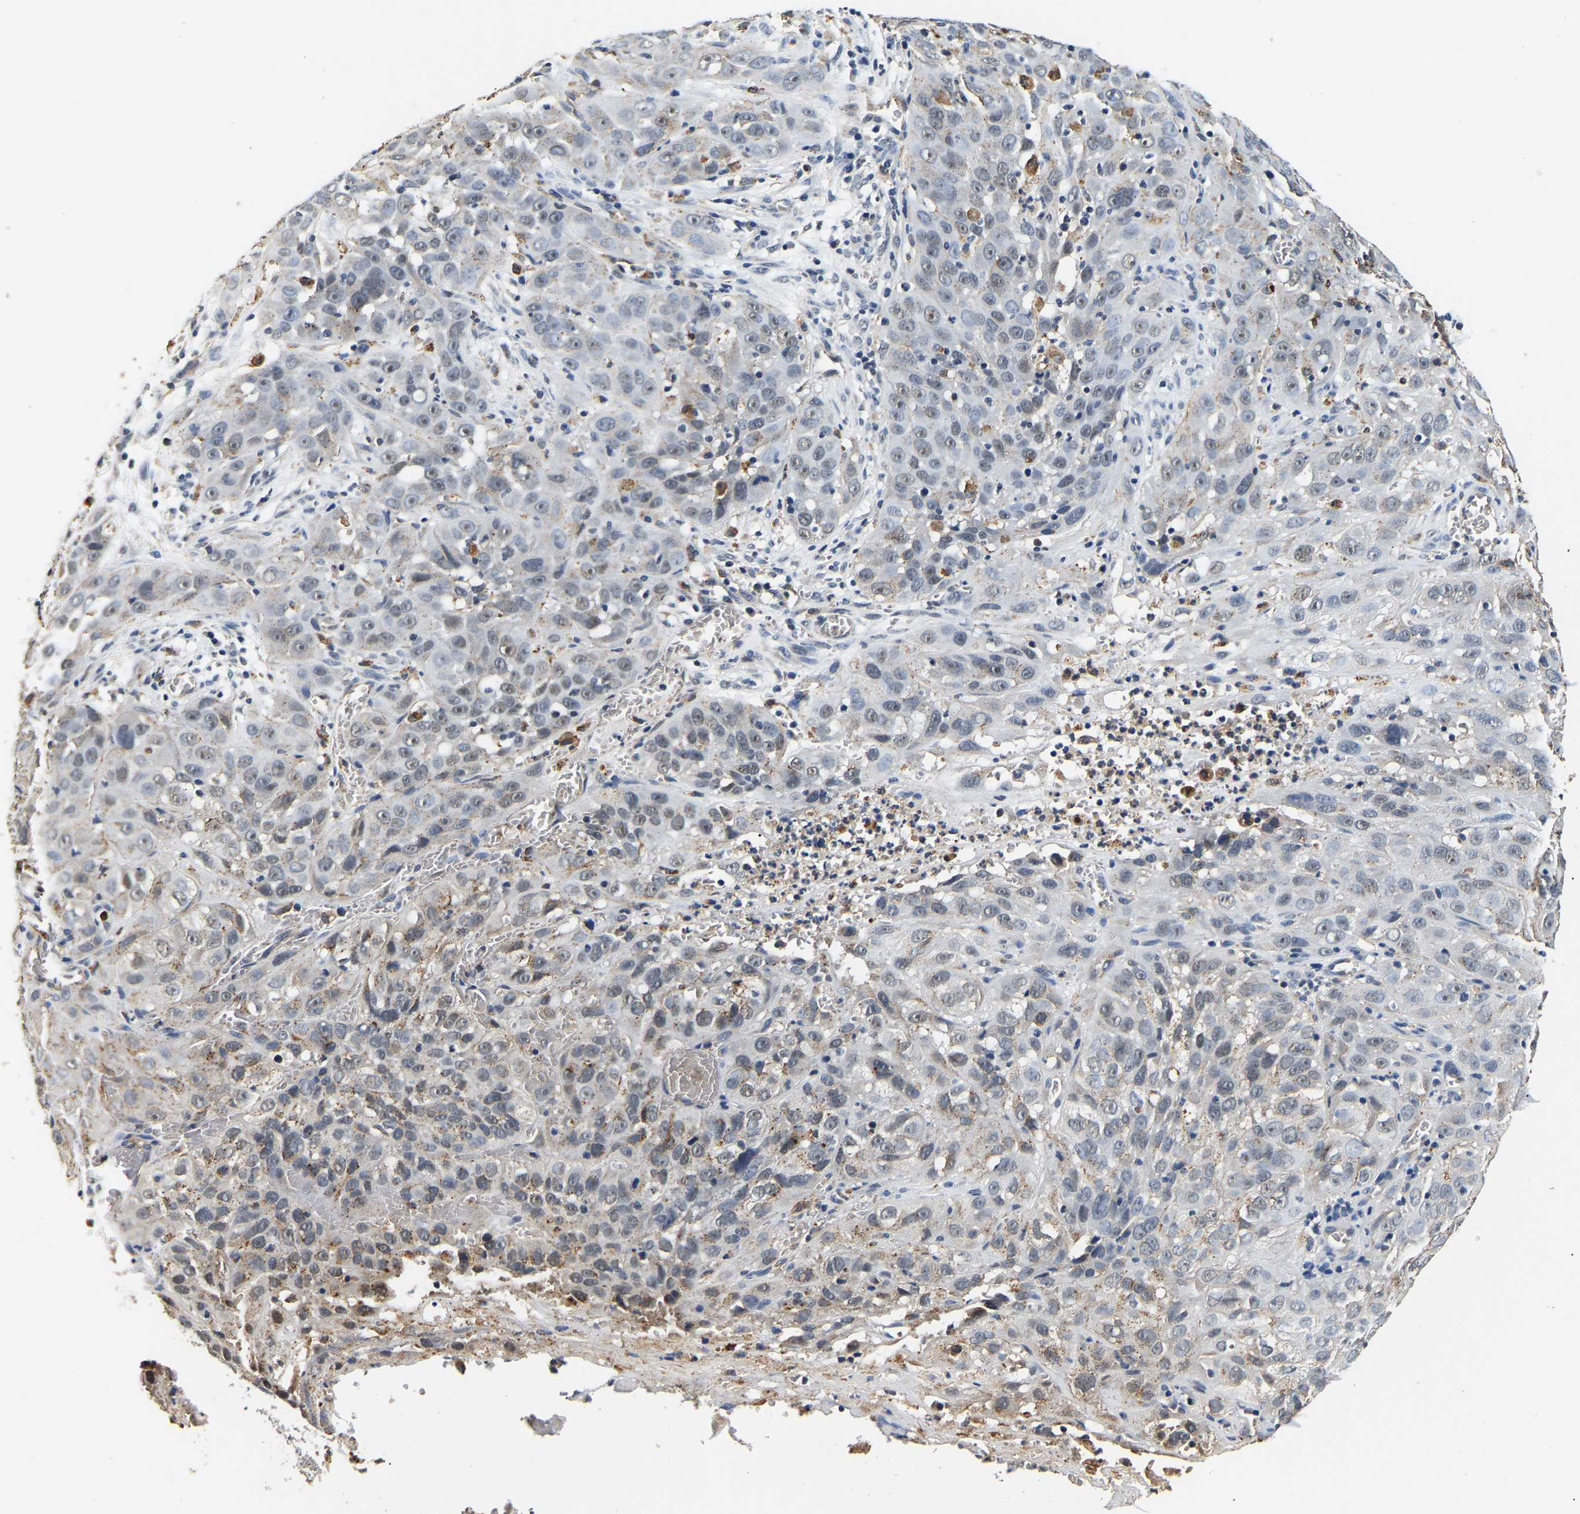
{"staining": {"intensity": "weak", "quantity": "<25%", "location": "cytoplasmic/membranous"}, "tissue": "cervical cancer", "cell_type": "Tumor cells", "image_type": "cancer", "snomed": [{"axis": "morphology", "description": "Squamous cell carcinoma, NOS"}, {"axis": "topography", "description": "Cervix"}], "caption": "This micrograph is of cervical cancer stained with immunohistochemistry (IHC) to label a protein in brown with the nuclei are counter-stained blue. There is no positivity in tumor cells.", "gene": "SMU1", "patient": {"sex": "female", "age": 32}}